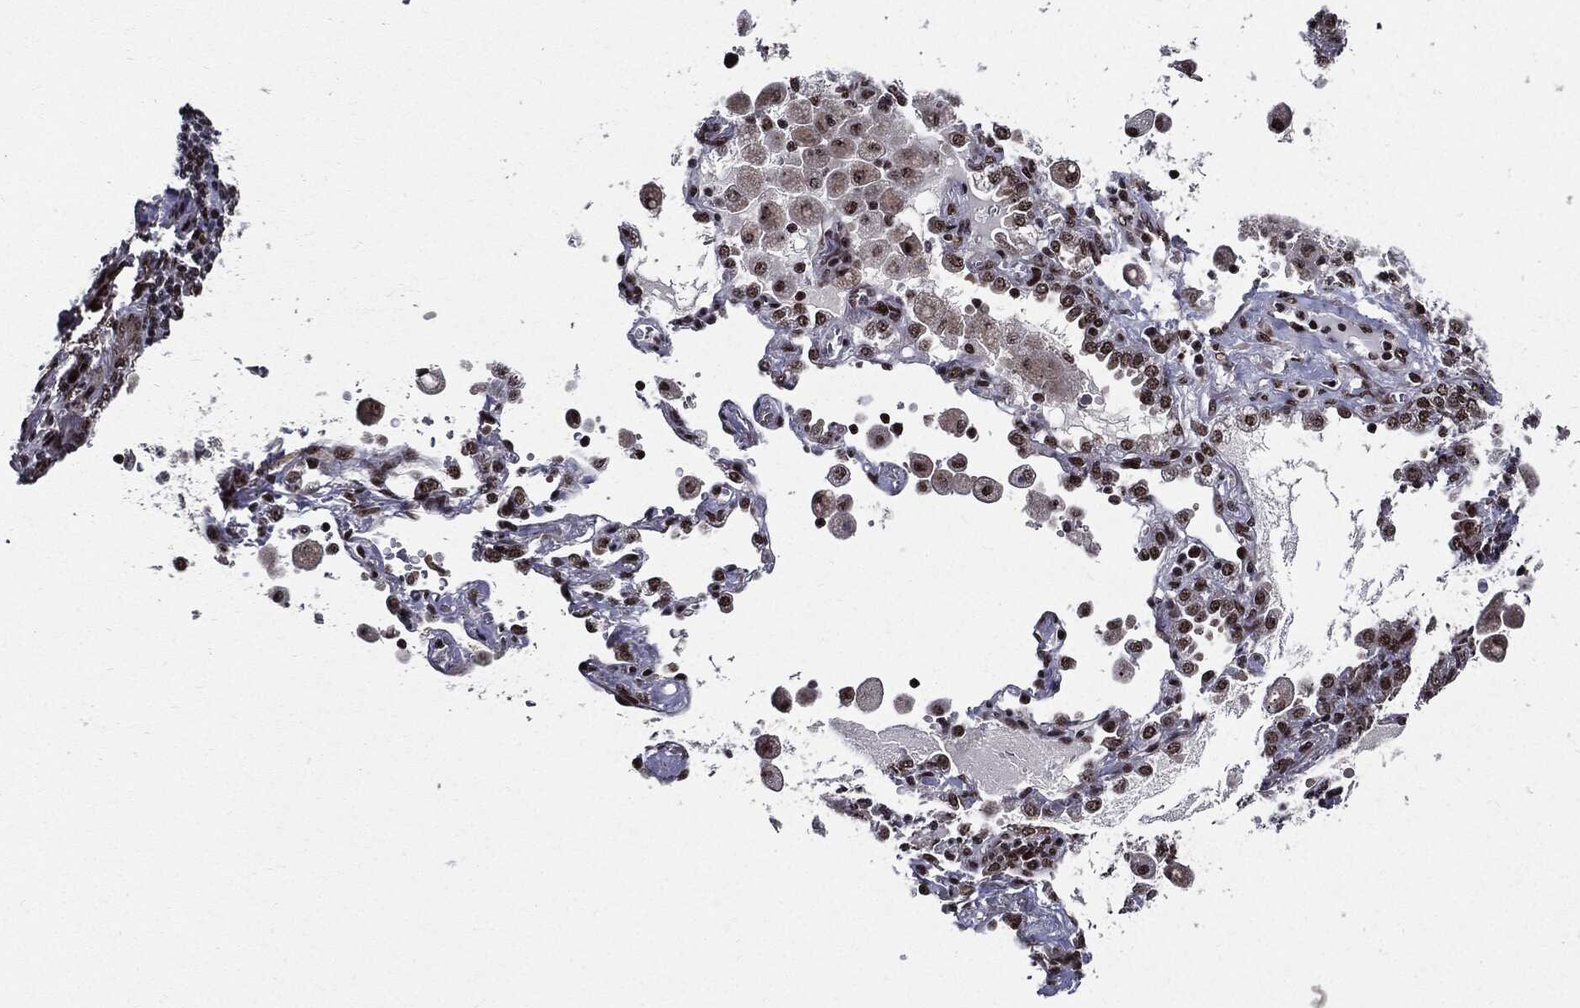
{"staining": {"intensity": "moderate", "quantity": ">75%", "location": "nuclear"}, "tissue": "lung cancer", "cell_type": "Tumor cells", "image_type": "cancer", "snomed": [{"axis": "morphology", "description": "Adenocarcinoma, NOS"}, {"axis": "topography", "description": "Lung"}], "caption": "The photomicrograph exhibits staining of lung adenocarcinoma, revealing moderate nuclear protein positivity (brown color) within tumor cells.", "gene": "ZFP91", "patient": {"sex": "female", "age": 61}}